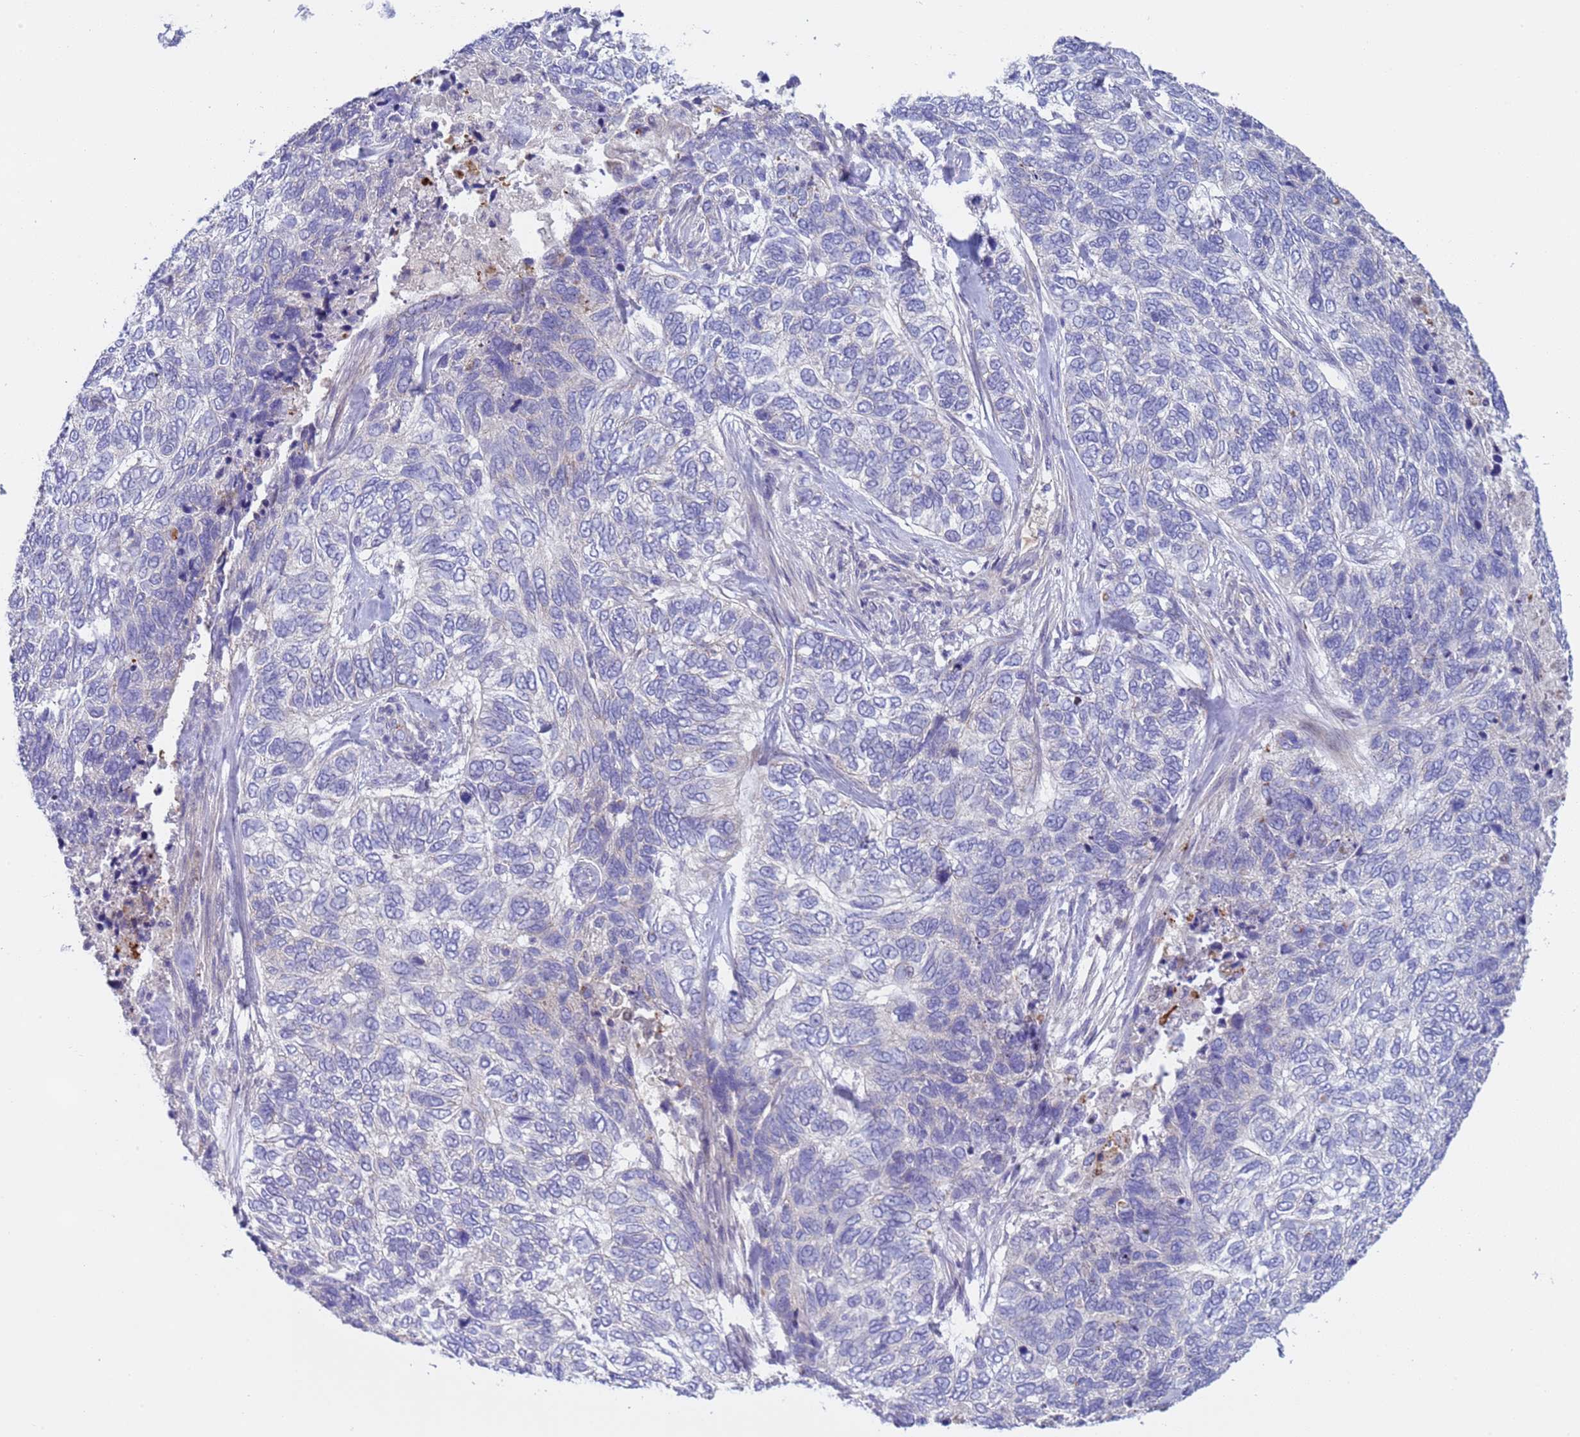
{"staining": {"intensity": "negative", "quantity": "none", "location": "none"}, "tissue": "skin cancer", "cell_type": "Tumor cells", "image_type": "cancer", "snomed": [{"axis": "morphology", "description": "Basal cell carcinoma"}, {"axis": "topography", "description": "Skin"}], "caption": "The histopathology image demonstrates no significant expression in tumor cells of skin cancer (basal cell carcinoma). (DAB immunohistochemistry (IHC) with hematoxylin counter stain).", "gene": "C4orf46", "patient": {"sex": "female", "age": 65}}